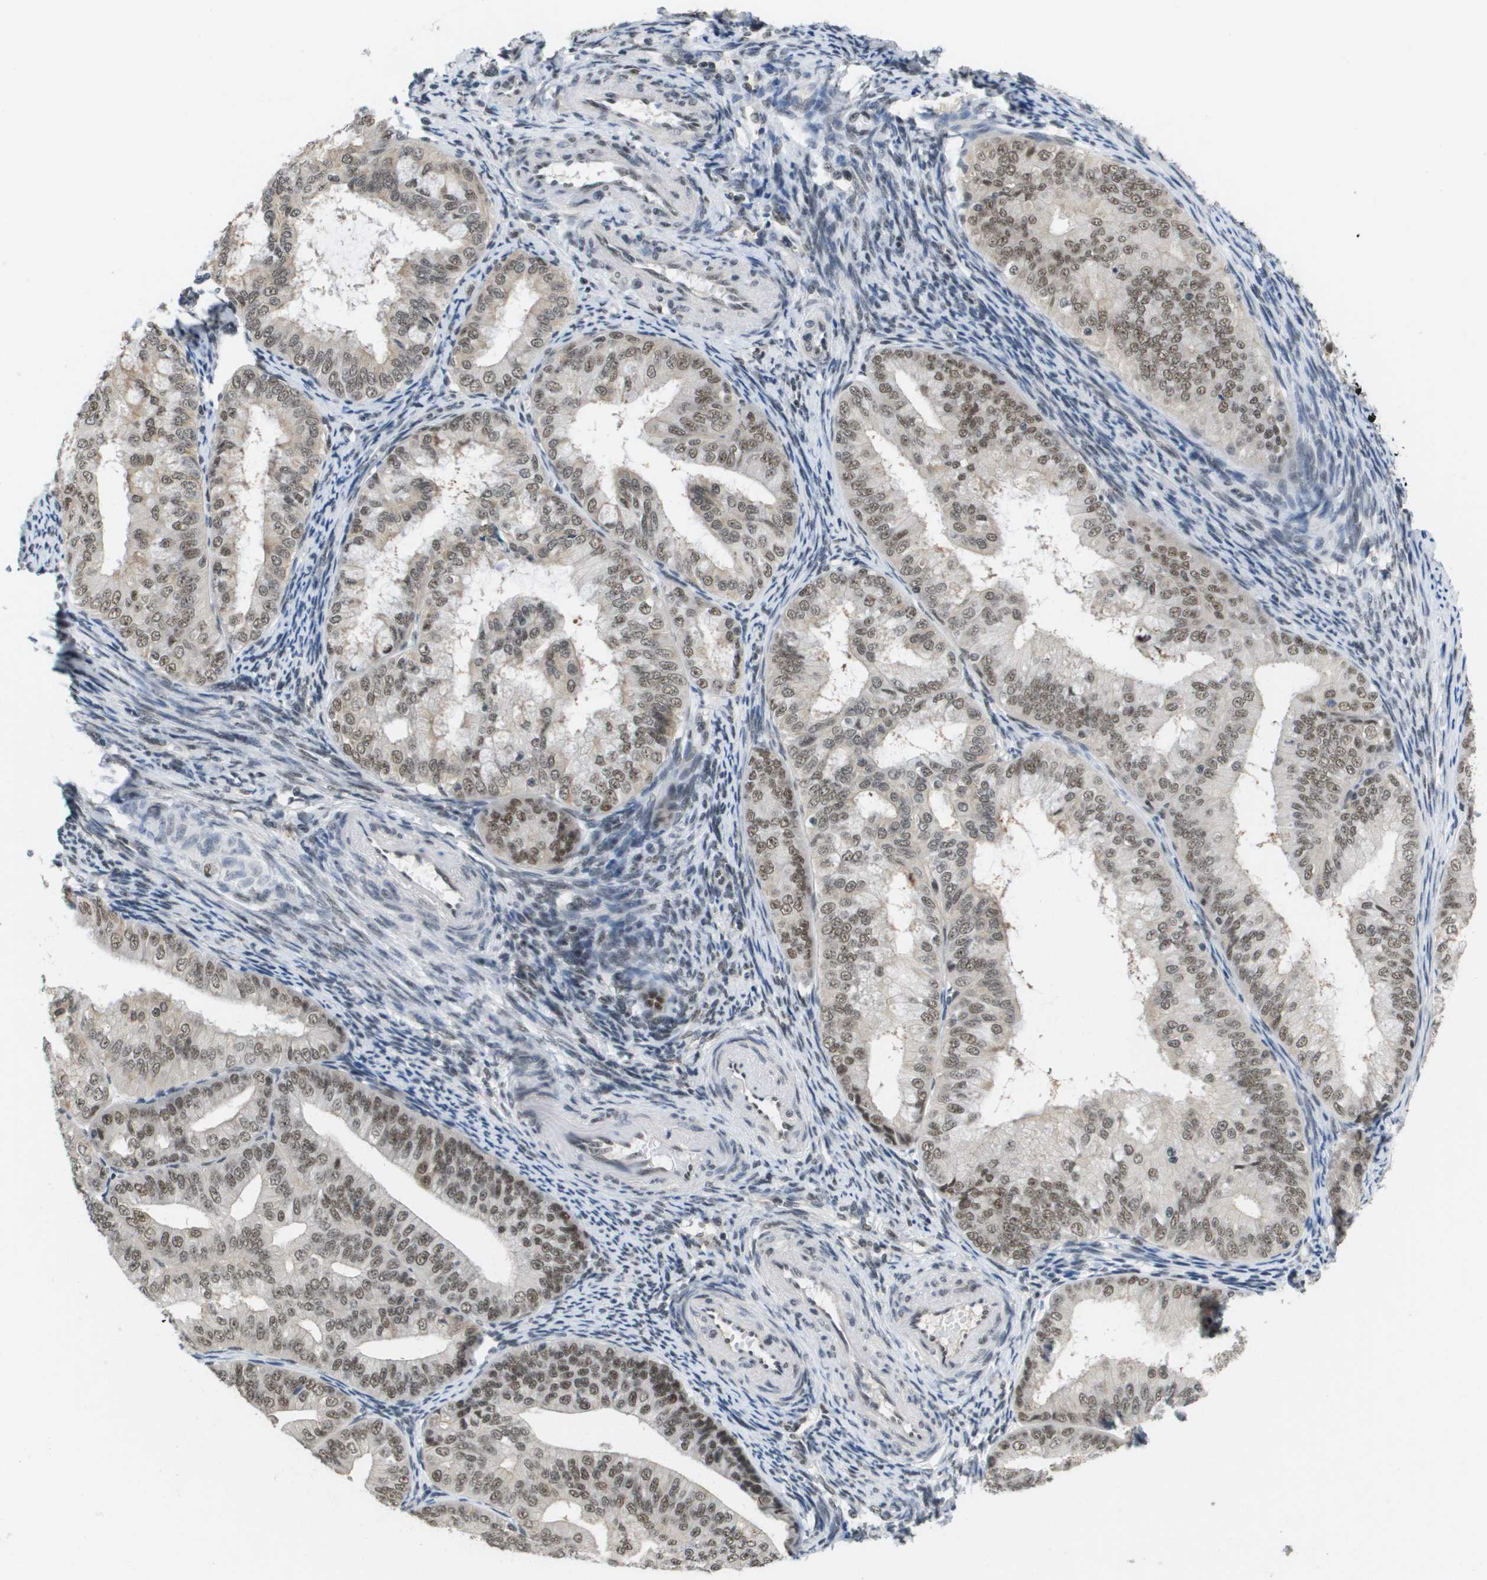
{"staining": {"intensity": "moderate", "quantity": ">75%", "location": "nuclear"}, "tissue": "endometrial cancer", "cell_type": "Tumor cells", "image_type": "cancer", "snomed": [{"axis": "morphology", "description": "Adenocarcinoma, NOS"}, {"axis": "topography", "description": "Endometrium"}], "caption": "The histopathology image demonstrates a brown stain indicating the presence of a protein in the nuclear of tumor cells in adenocarcinoma (endometrial).", "gene": "ISY1", "patient": {"sex": "female", "age": 63}}